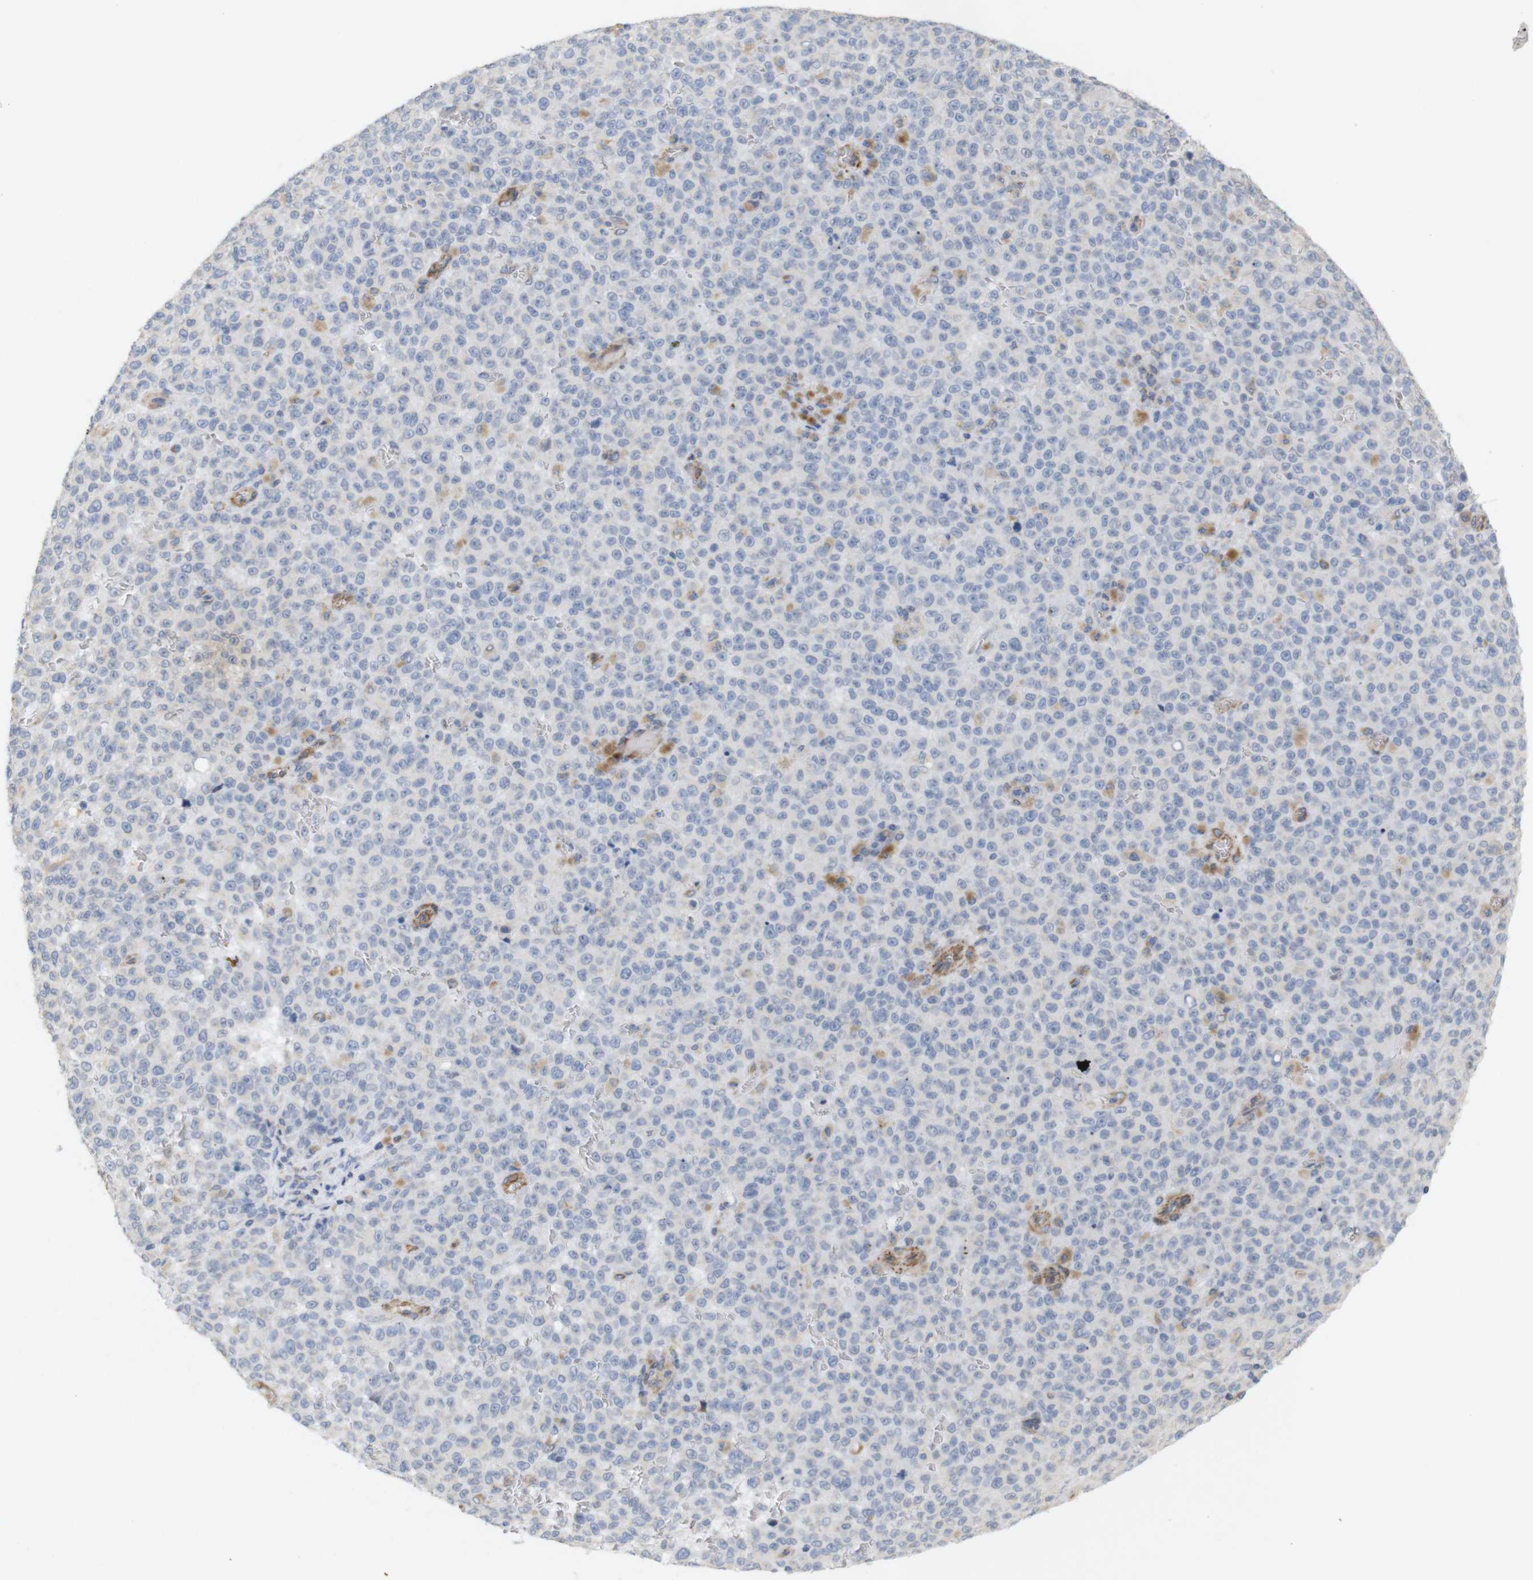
{"staining": {"intensity": "negative", "quantity": "none", "location": "none"}, "tissue": "melanoma", "cell_type": "Tumor cells", "image_type": "cancer", "snomed": [{"axis": "morphology", "description": "Malignant melanoma, NOS"}, {"axis": "topography", "description": "Skin"}], "caption": "This is an IHC image of human melanoma. There is no expression in tumor cells.", "gene": "ITPR1", "patient": {"sex": "female", "age": 82}}